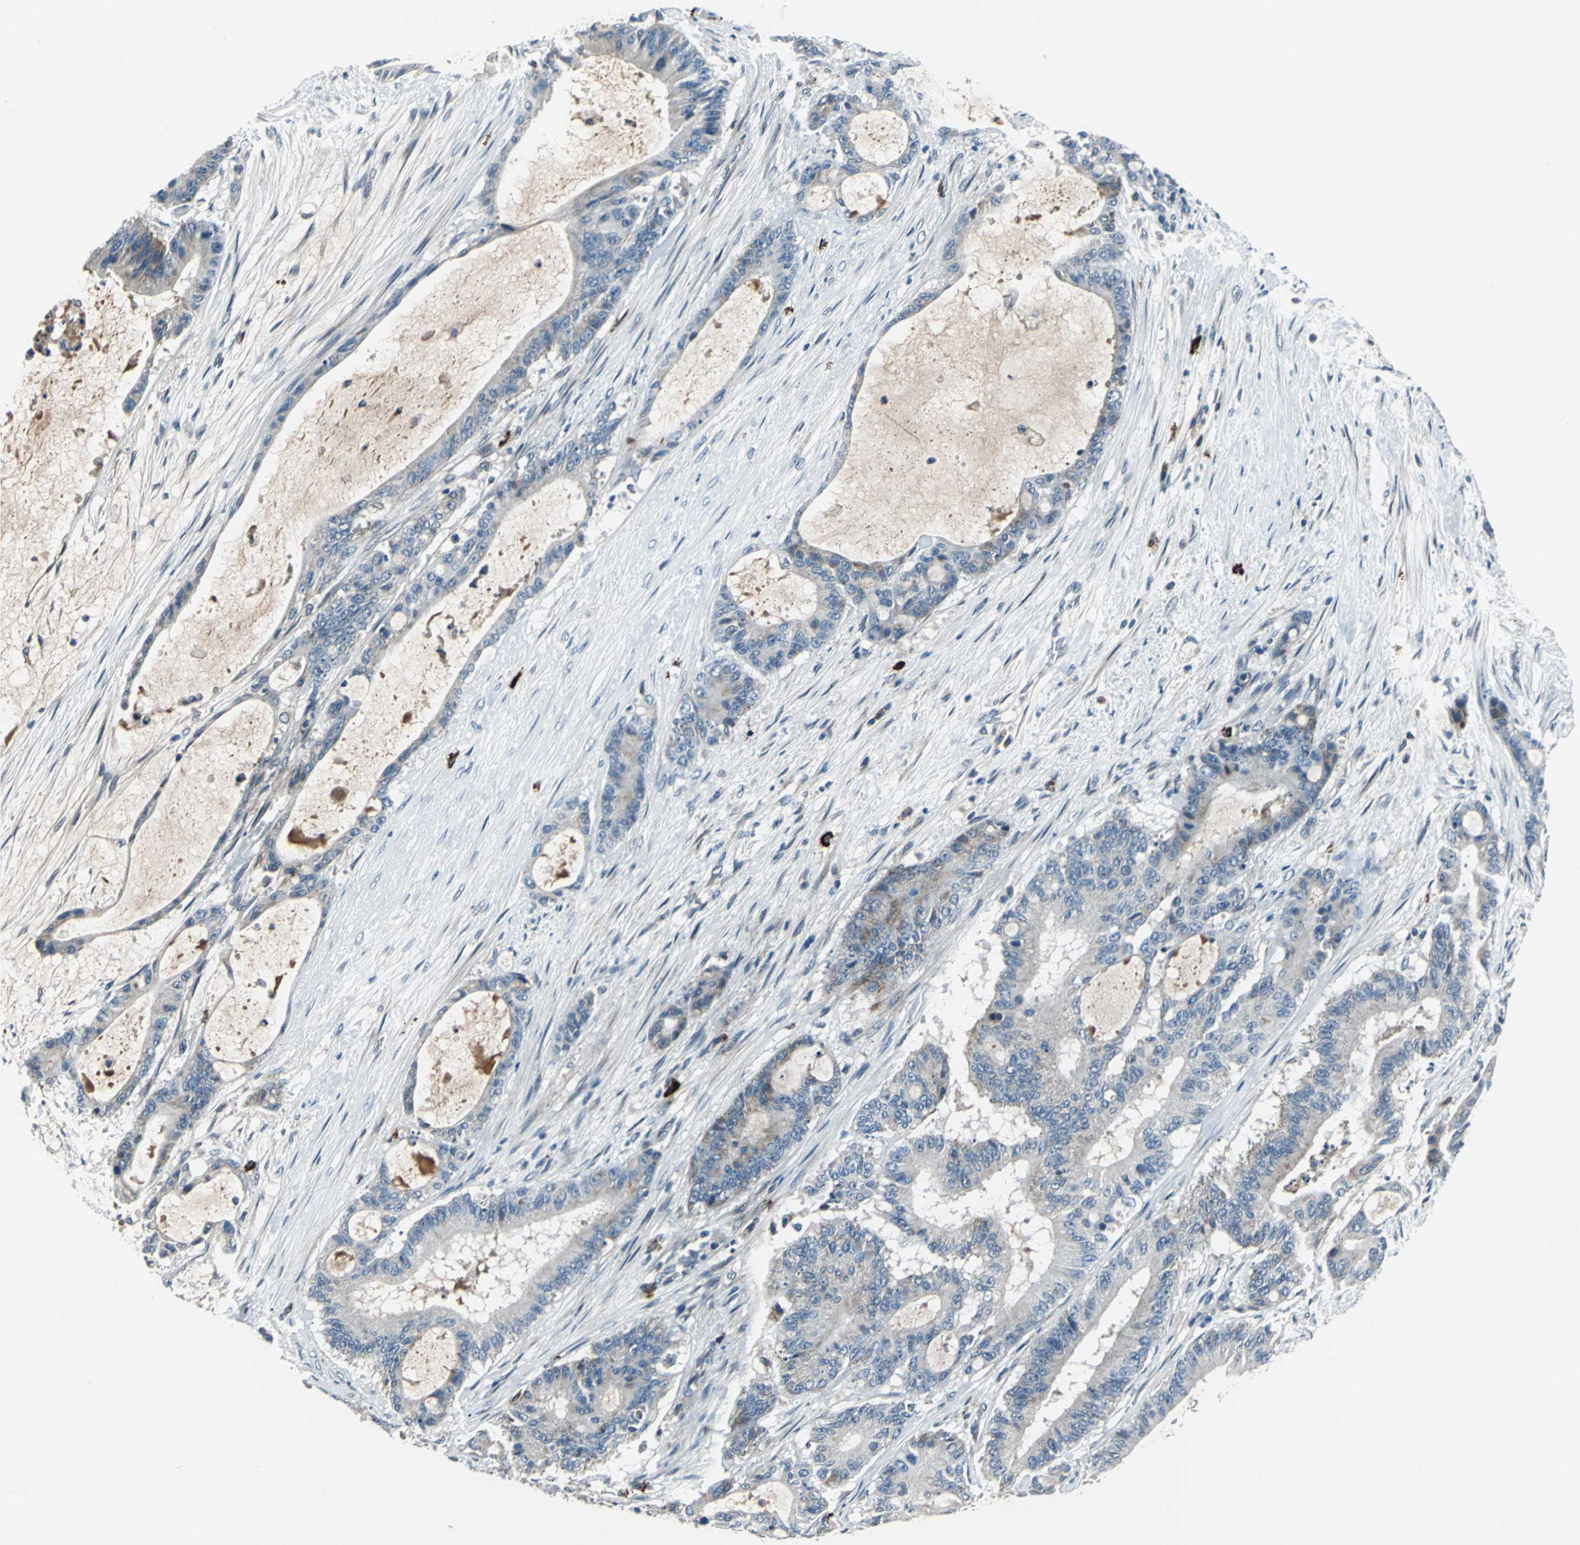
{"staining": {"intensity": "weak", "quantity": "<25%", "location": "cytoplasmic/membranous"}, "tissue": "liver cancer", "cell_type": "Tumor cells", "image_type": "cancer", "snomed": [{"axis": "morphology", "description": "Cholangiocarcinoma"}, {"axis": "topography", "description": "Liver"}], "caption": "Tumor cells are negative for brown protein staining in liver cholangiocarcinoma.", "gene": "SLC19A2", "patient": {"sex": "female", "age": 73}}